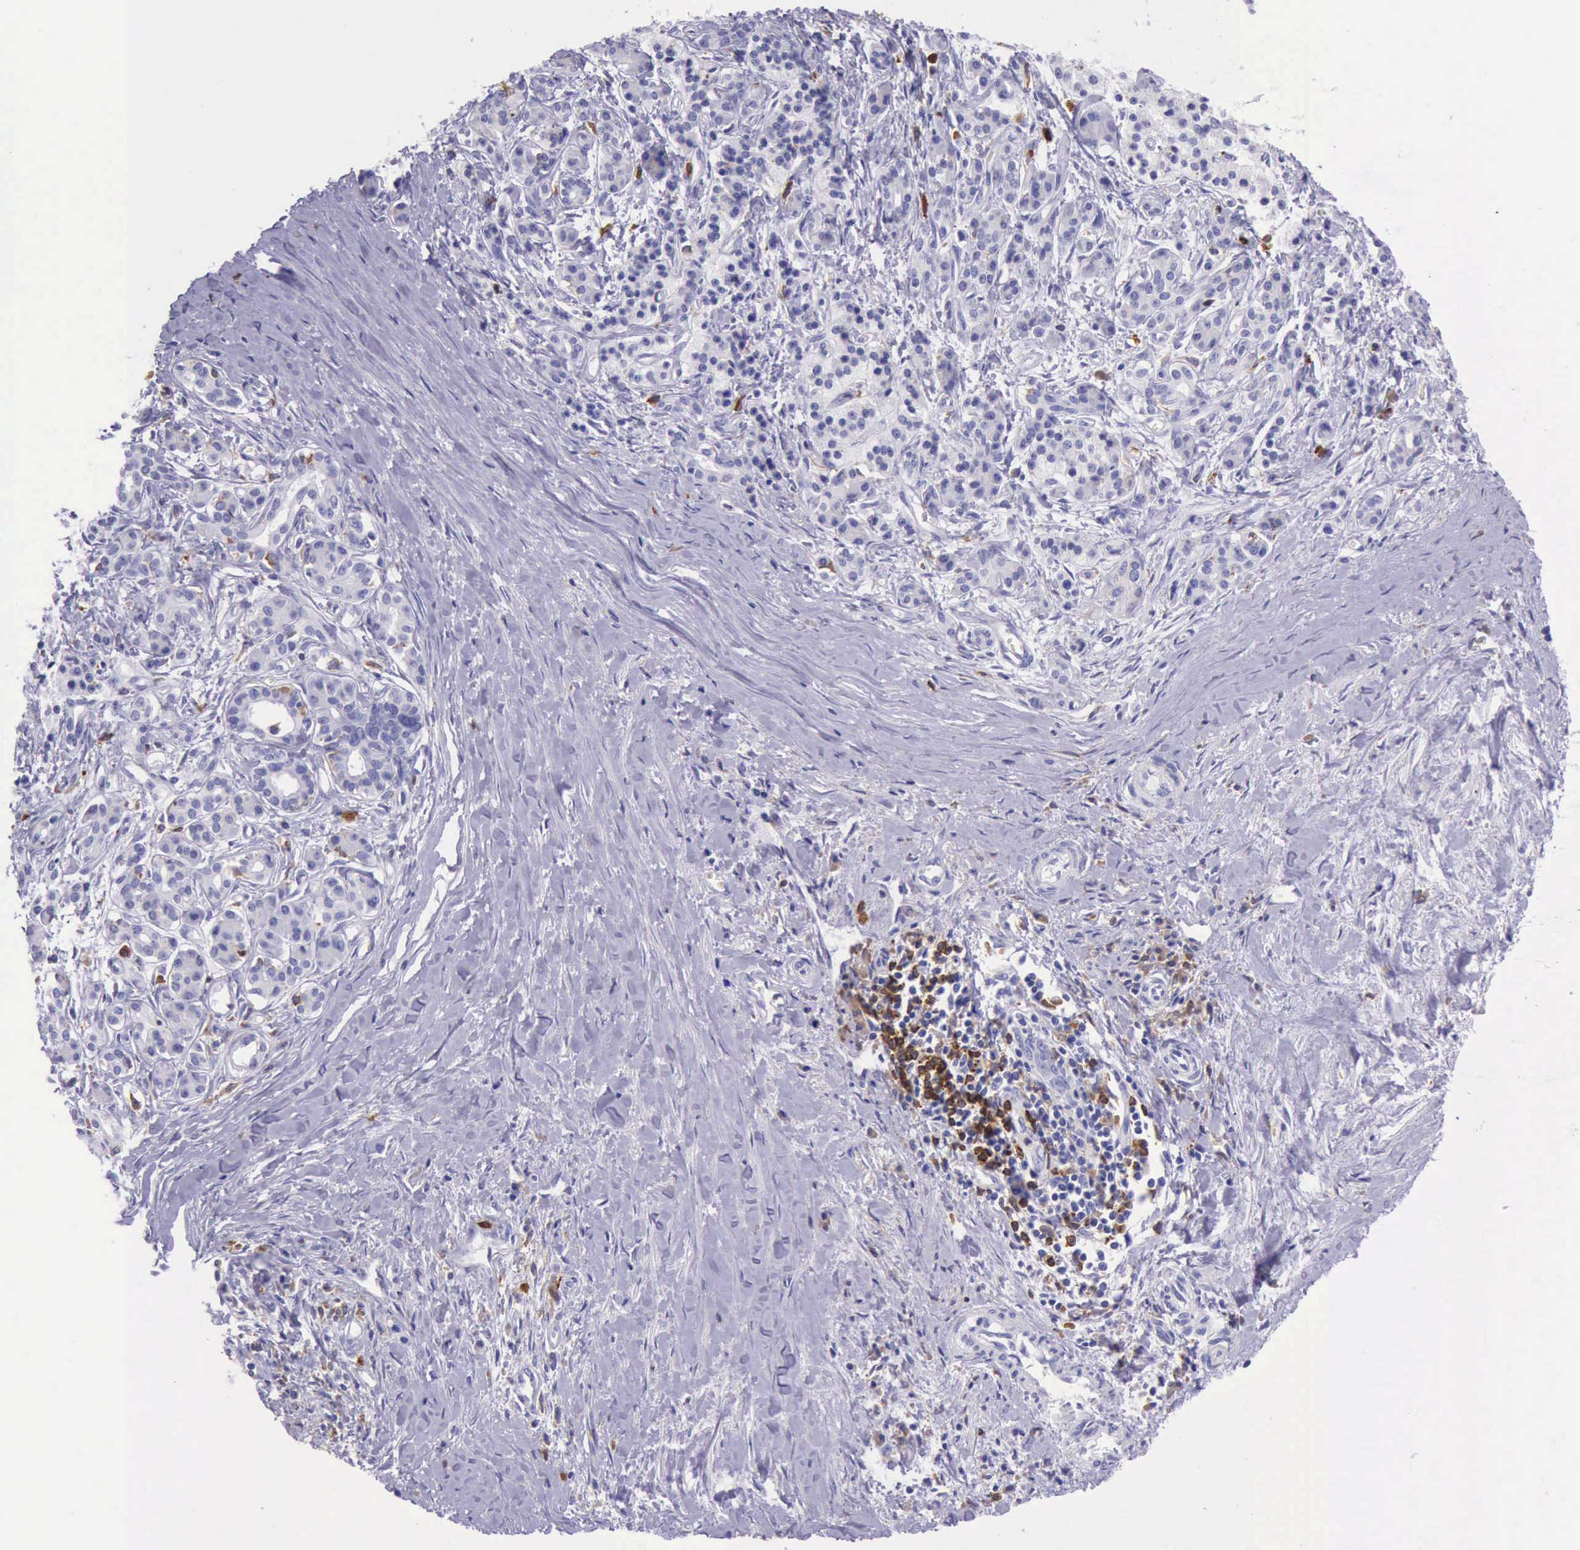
{"staining": {"intensity": "negative", "quantity": "none", "location": "none"}, "tissue": "pancreatic cancer", "cell_type": "Tumor cells", "image_type": "cancer", "snomed": [{"axis": "morphology", "description": "Adenocarcinoma, NOS"}, {"axis": "topography", "description": "Pancreas"}], "caption": "An image of human pancreatic adenocarcinoma is negative for staining in tumor cells.", "gene": "BTK", "patient": {"sex": "male", "age": 59}}